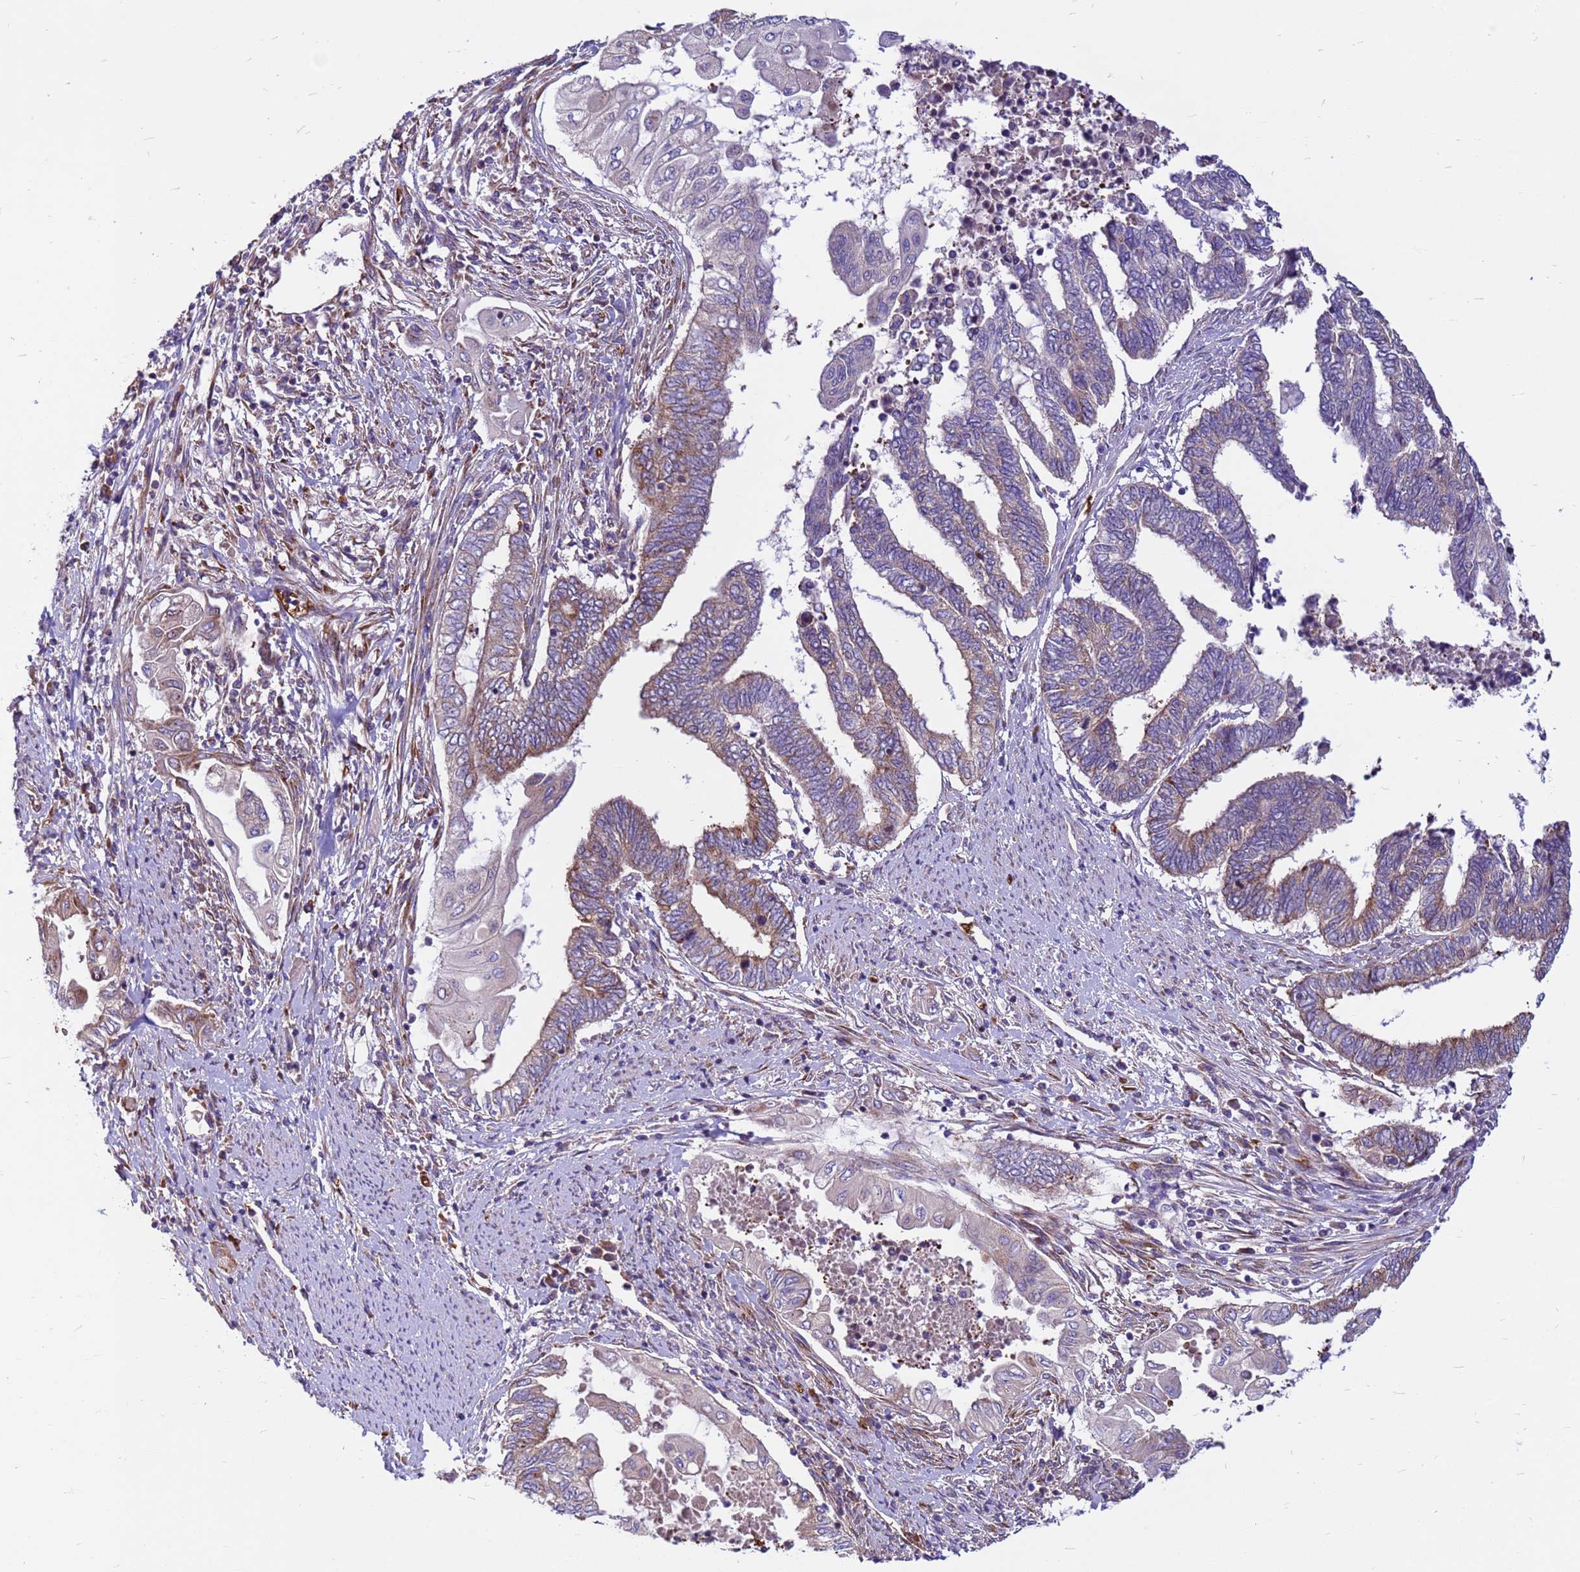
{"staining": {"intensity": "moderate", "quantity": "<25%", "location": "cytoplasmic/membranous"}, "tissue": "endometrial cancer", "cell_type": "Tumor cells", "image_type": "cancer", "snomed": [{"axis": "morphology", "description": "Adenocarcinoma, NOS"}, {"axis": "topography", "description": "Uterus"}, {"axis": "topography", "description": "Endometrium"}], "caption": "An immunohistochemistry histopathology image of tumor tissue is shown. Protein staining in brown labels moderate cytoplasmic/membranous positivity in adenocarcinoma (endometrial) within tumor cells.", "gene": "ZNF669", "patient": {"sex": "female", "age": 70}}